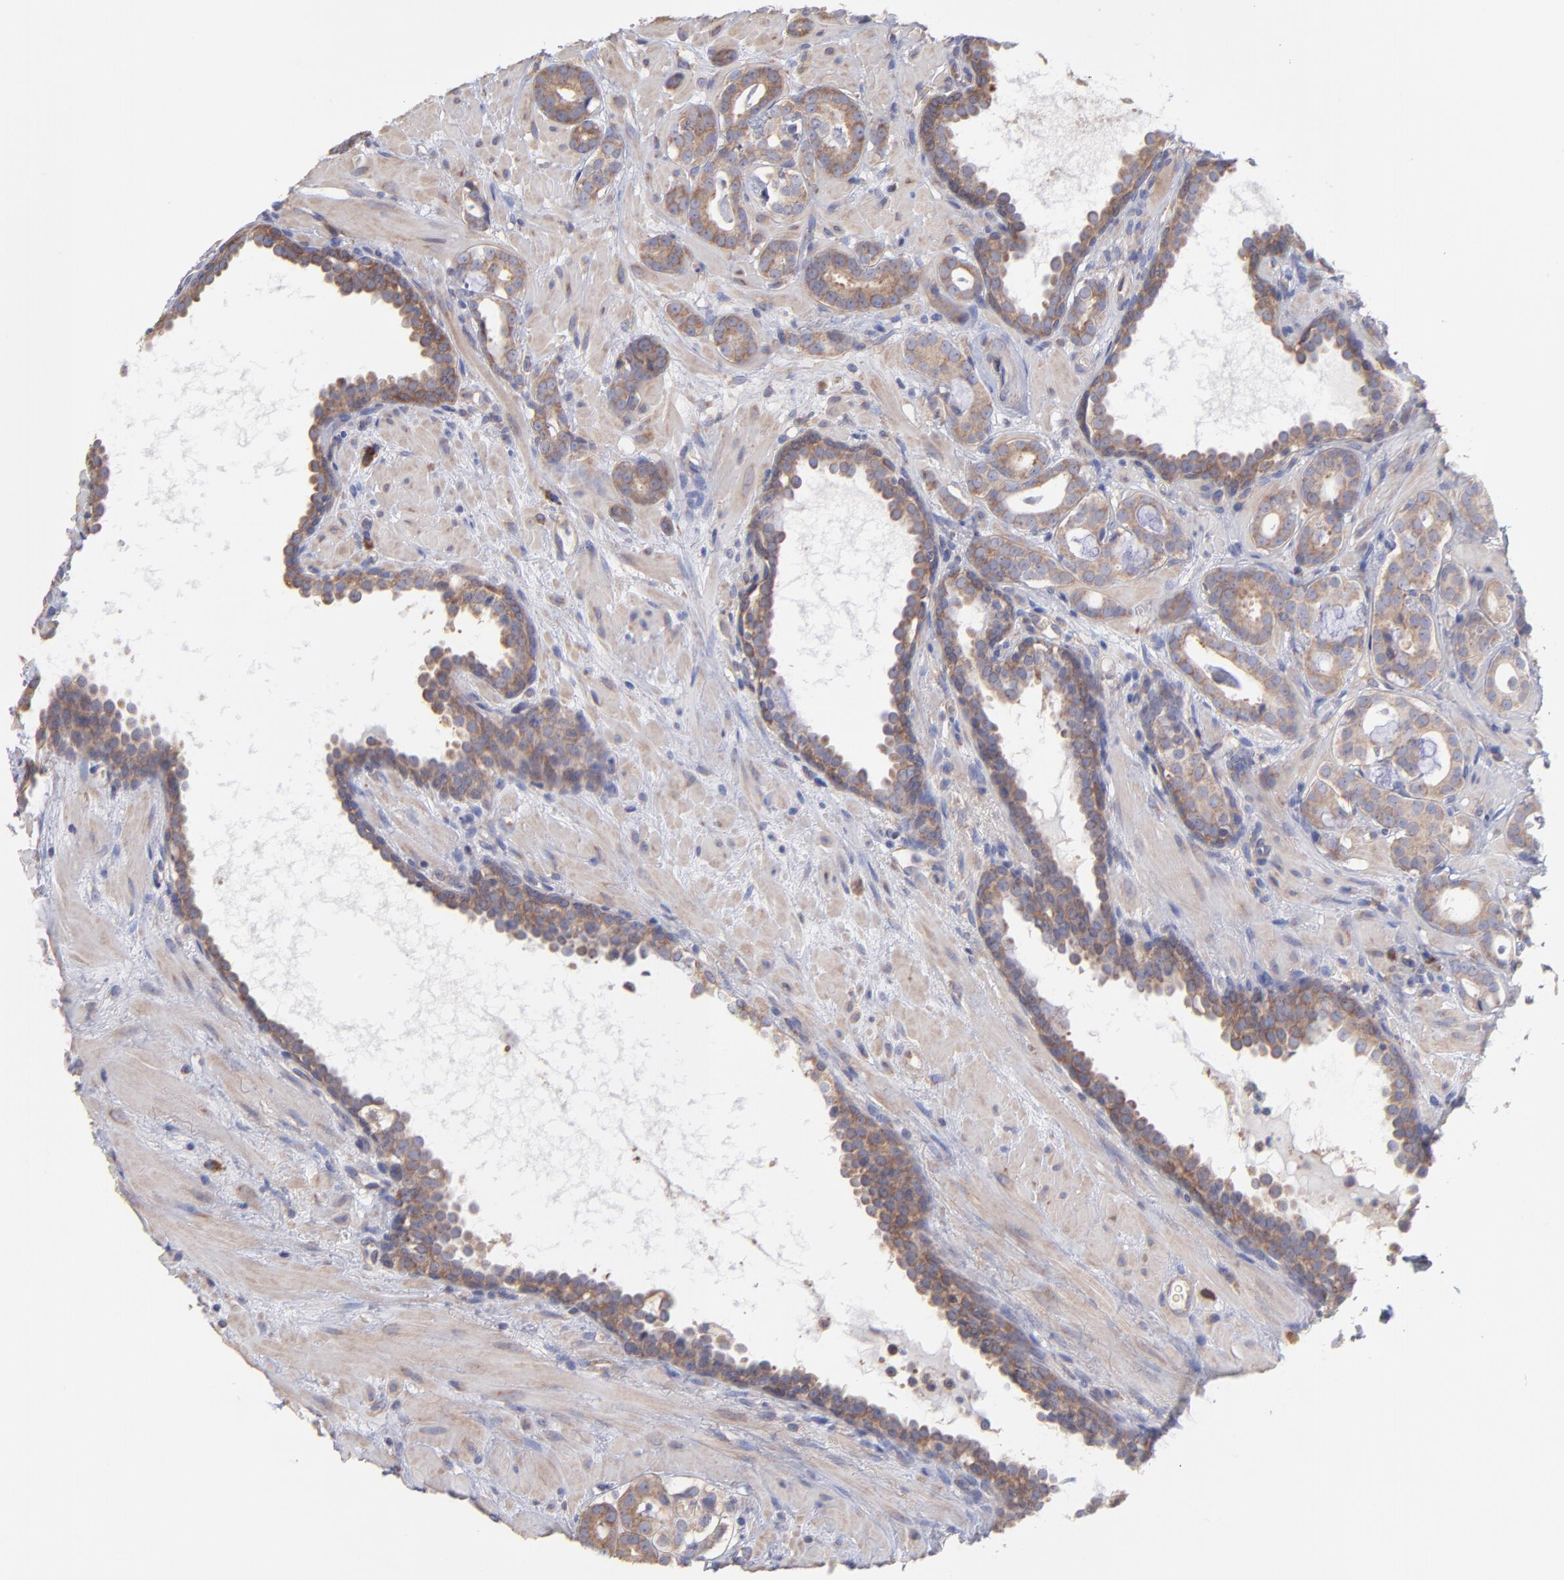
{"staining": {"intensity": "weak", "quantity": "<25%", "location": "cytoplasmic/membranous"}, "tissue": "prostate cancer", "cell_type": "Tumor cells", "image_type": "cancer", "snomed": [{"axis": "morphology", "description": "Adenocarcinoma, Low grade"}, {"axis": "topography", "description": "Prostate"}], "caption": "Tumor cells are negative for protein expression in human adenocarcinoma (low-grade) (prostate).", "gene": "RPLP0", "patient": {"sex": "male", "age": 57}}